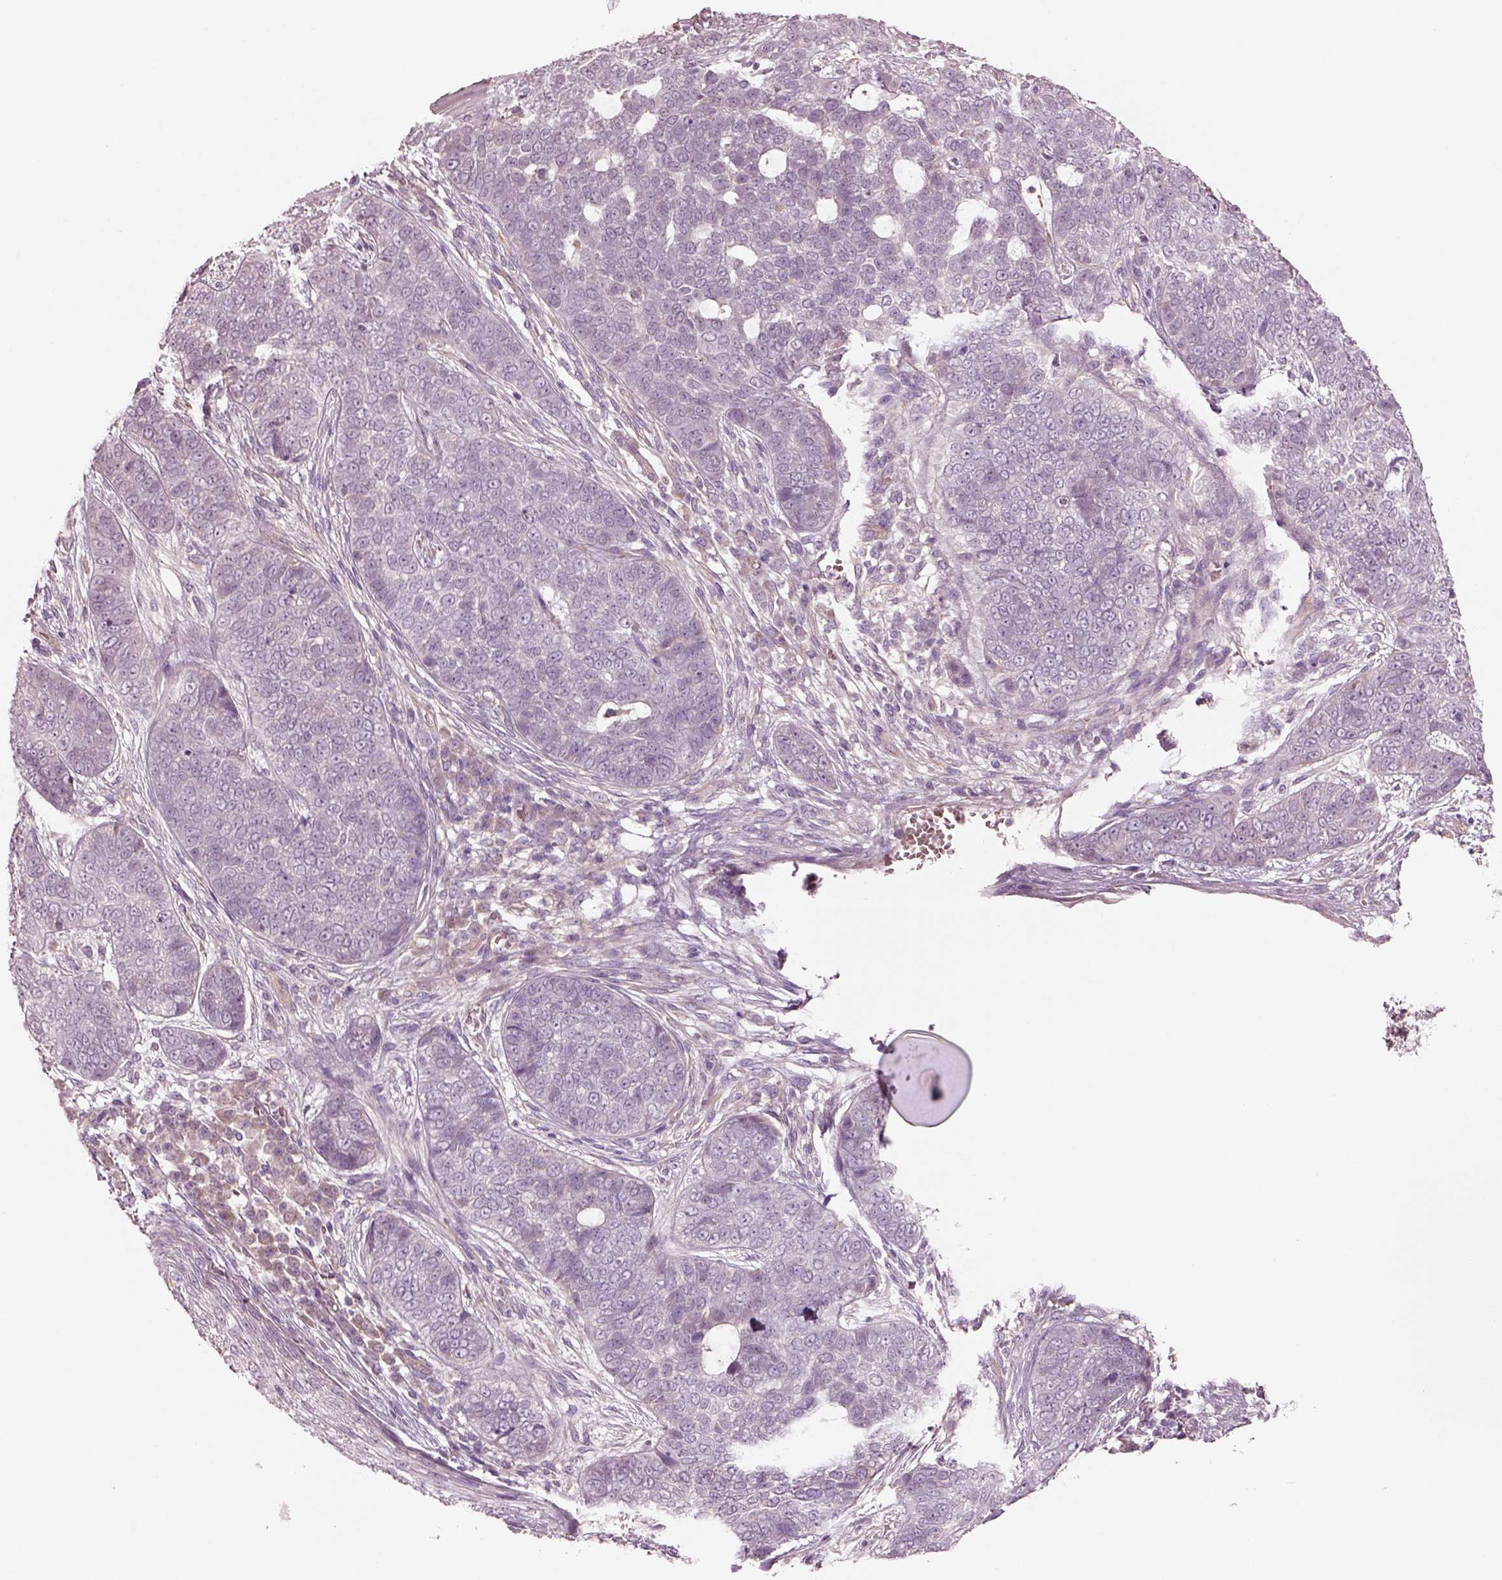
{"staining": {"intensity": "negative", "quantity": "none", "location": "none"}, "tissue": "skin cancer", "cell_type": "Tumor cells", "image_type": "cancer", "snomed": [{"axis": "morphology", "description": "Basal cell carcinoma"}, {"axis": "topography", "description": "Skin"}], "caption": "This is an IHC image of basal cell carcinoma (skin). There is no positivity in tumor cells.", "gene": "DUOXA2", "patient": {"sex": "female", "age": 69}}